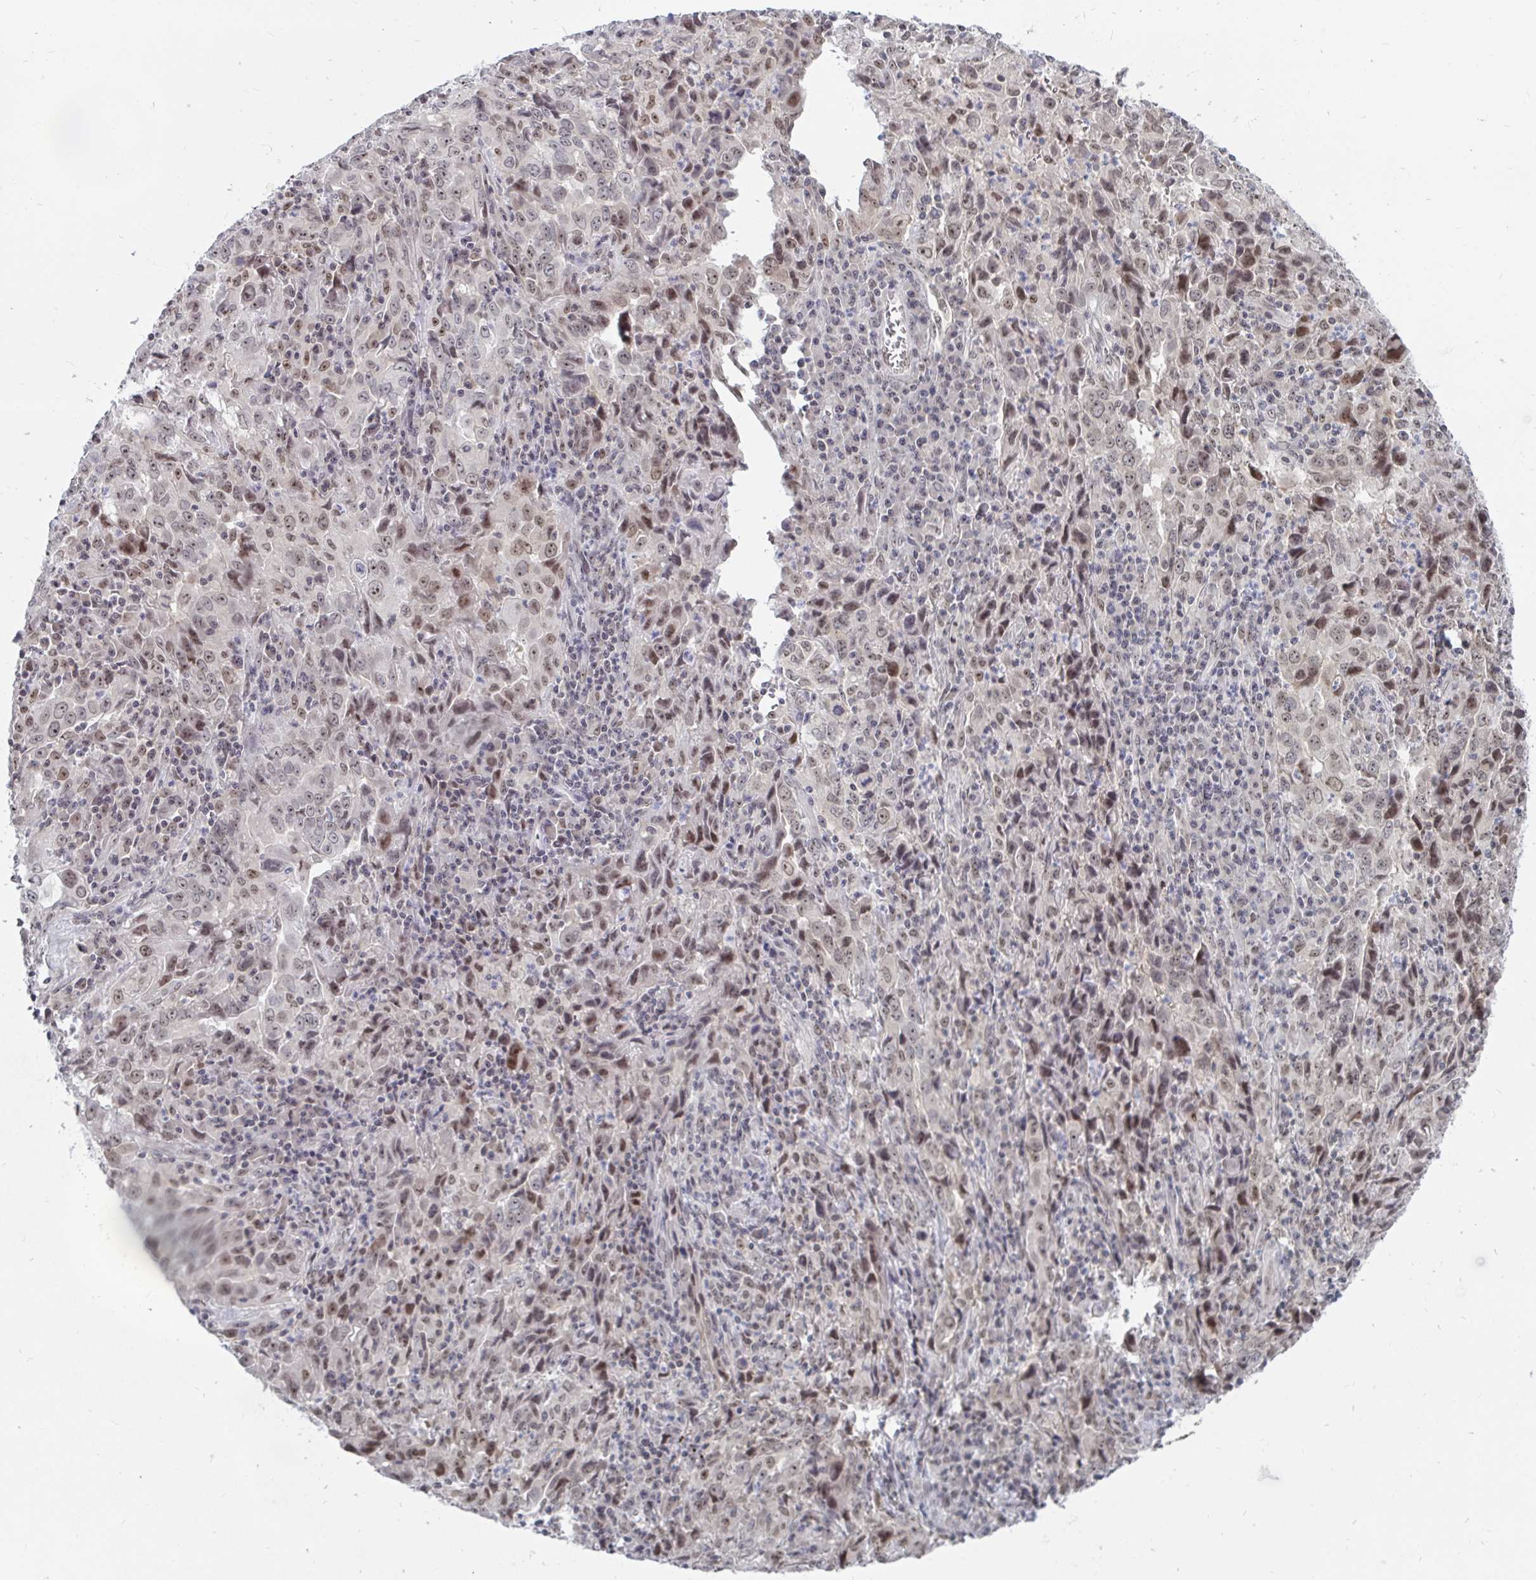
{"staining": {"intensity": "moderate", "quantity": "<25%", "location": "nuclear"}, "tissue": "lung cancer", "cell_type": "Tumor cells", "image_type": "cancer", "snomed": [{"axis": "morphology", "description": "Adenocarcinoma, NOS"}, {"axis": "topography", "description": "Lung"}], "caption": "Immunohistochemistry (IHC) image of neoplastic tissue: human lung cancer (adenocarcinoma) stained using IHC exhibits low levels of moderate protein expression localized specifically in the nuclear of tumor cells, appearing as a nuclear brown color.", "gene": "TRIP12", "patient": {"sex": "male", "age": 67}}